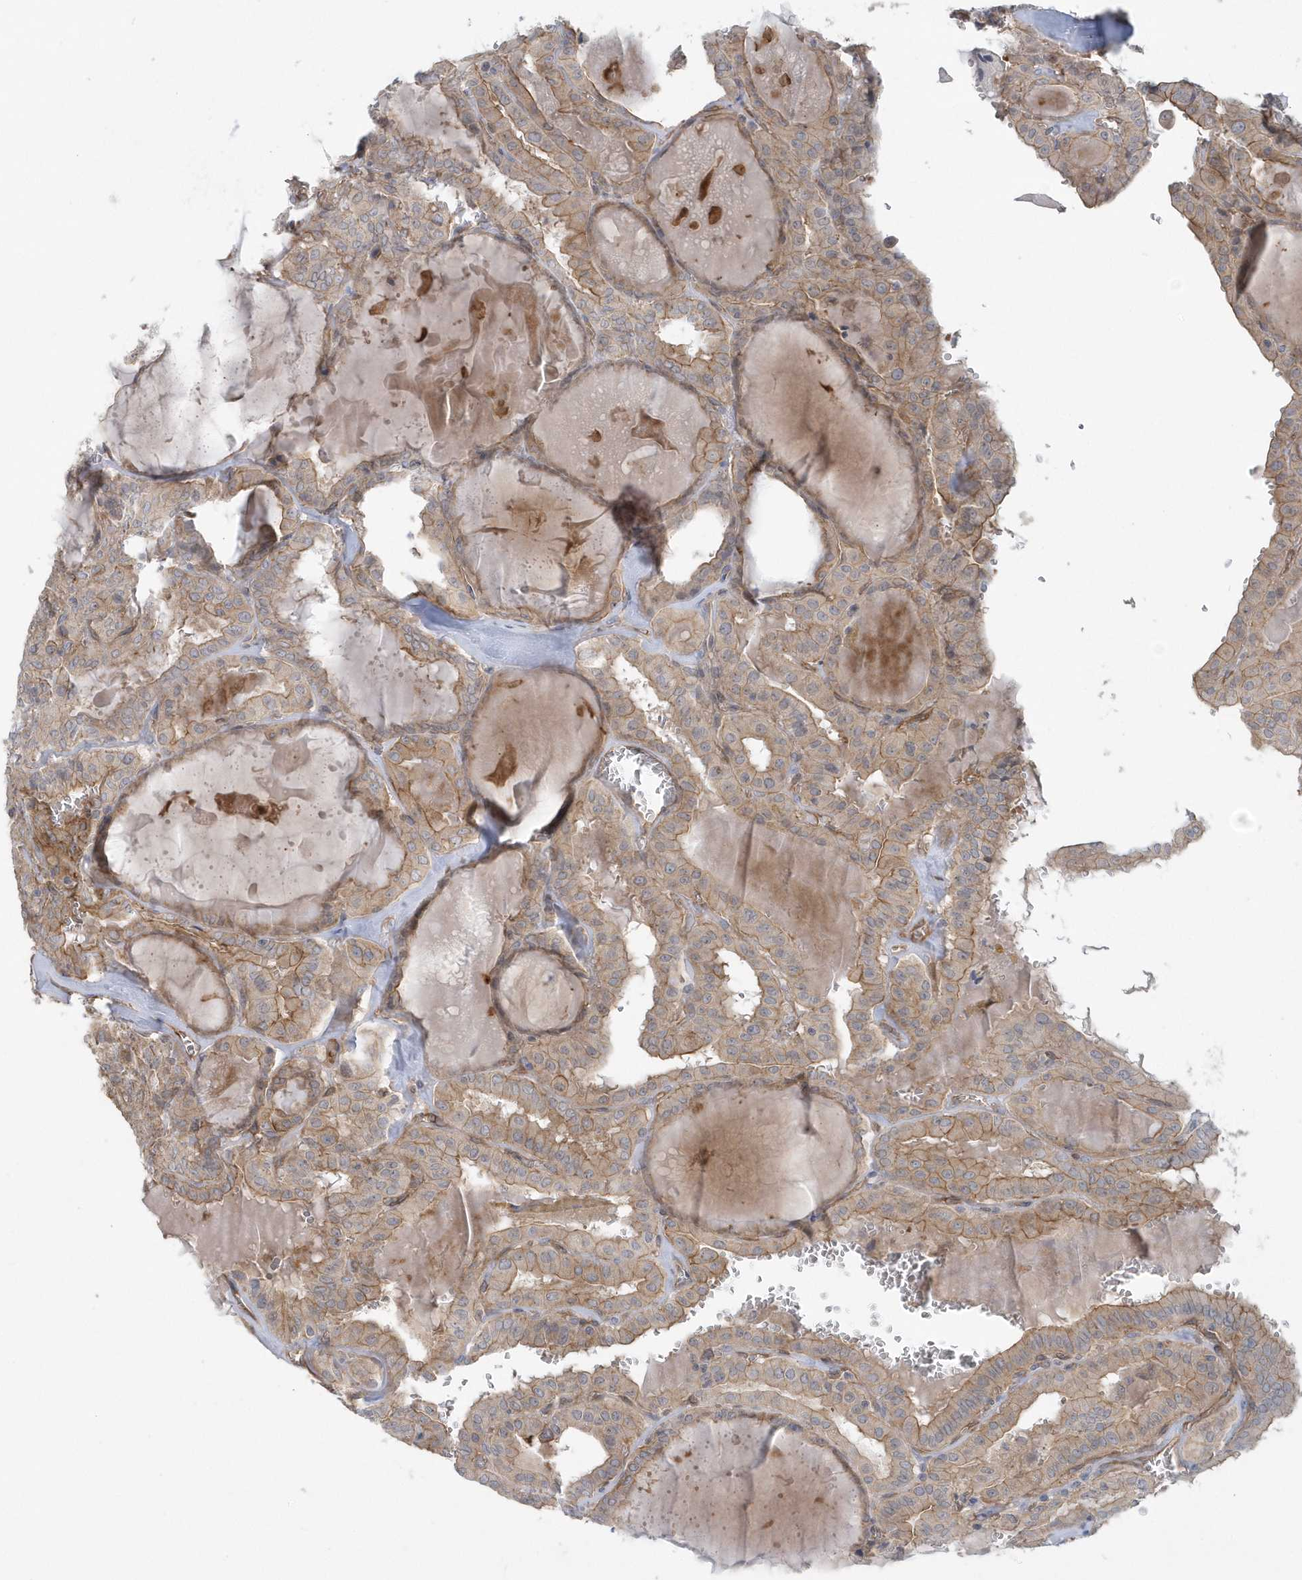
{"staining": {"intensity": "weak", "quantity": ">75%", "location": "cytoplasmic/membranous"}, "tissue": "thyroid cancer", "cell_type": "Tumor cells", "image_type": "cancer", "snomed": [{"axis": "morphology", "description": "Papillary adenocarcinoma, NOS"}, {"axis": "topography", "description": "Thyroid gland"}], "caption": "Brown immunohistochemical staining in human thyroid cancer reveals weak cytoplasmic/membranous positivity in about >75% of tumor cells.", "gene": "RAI14", "patient": {"sex": "male", "age": 52}}